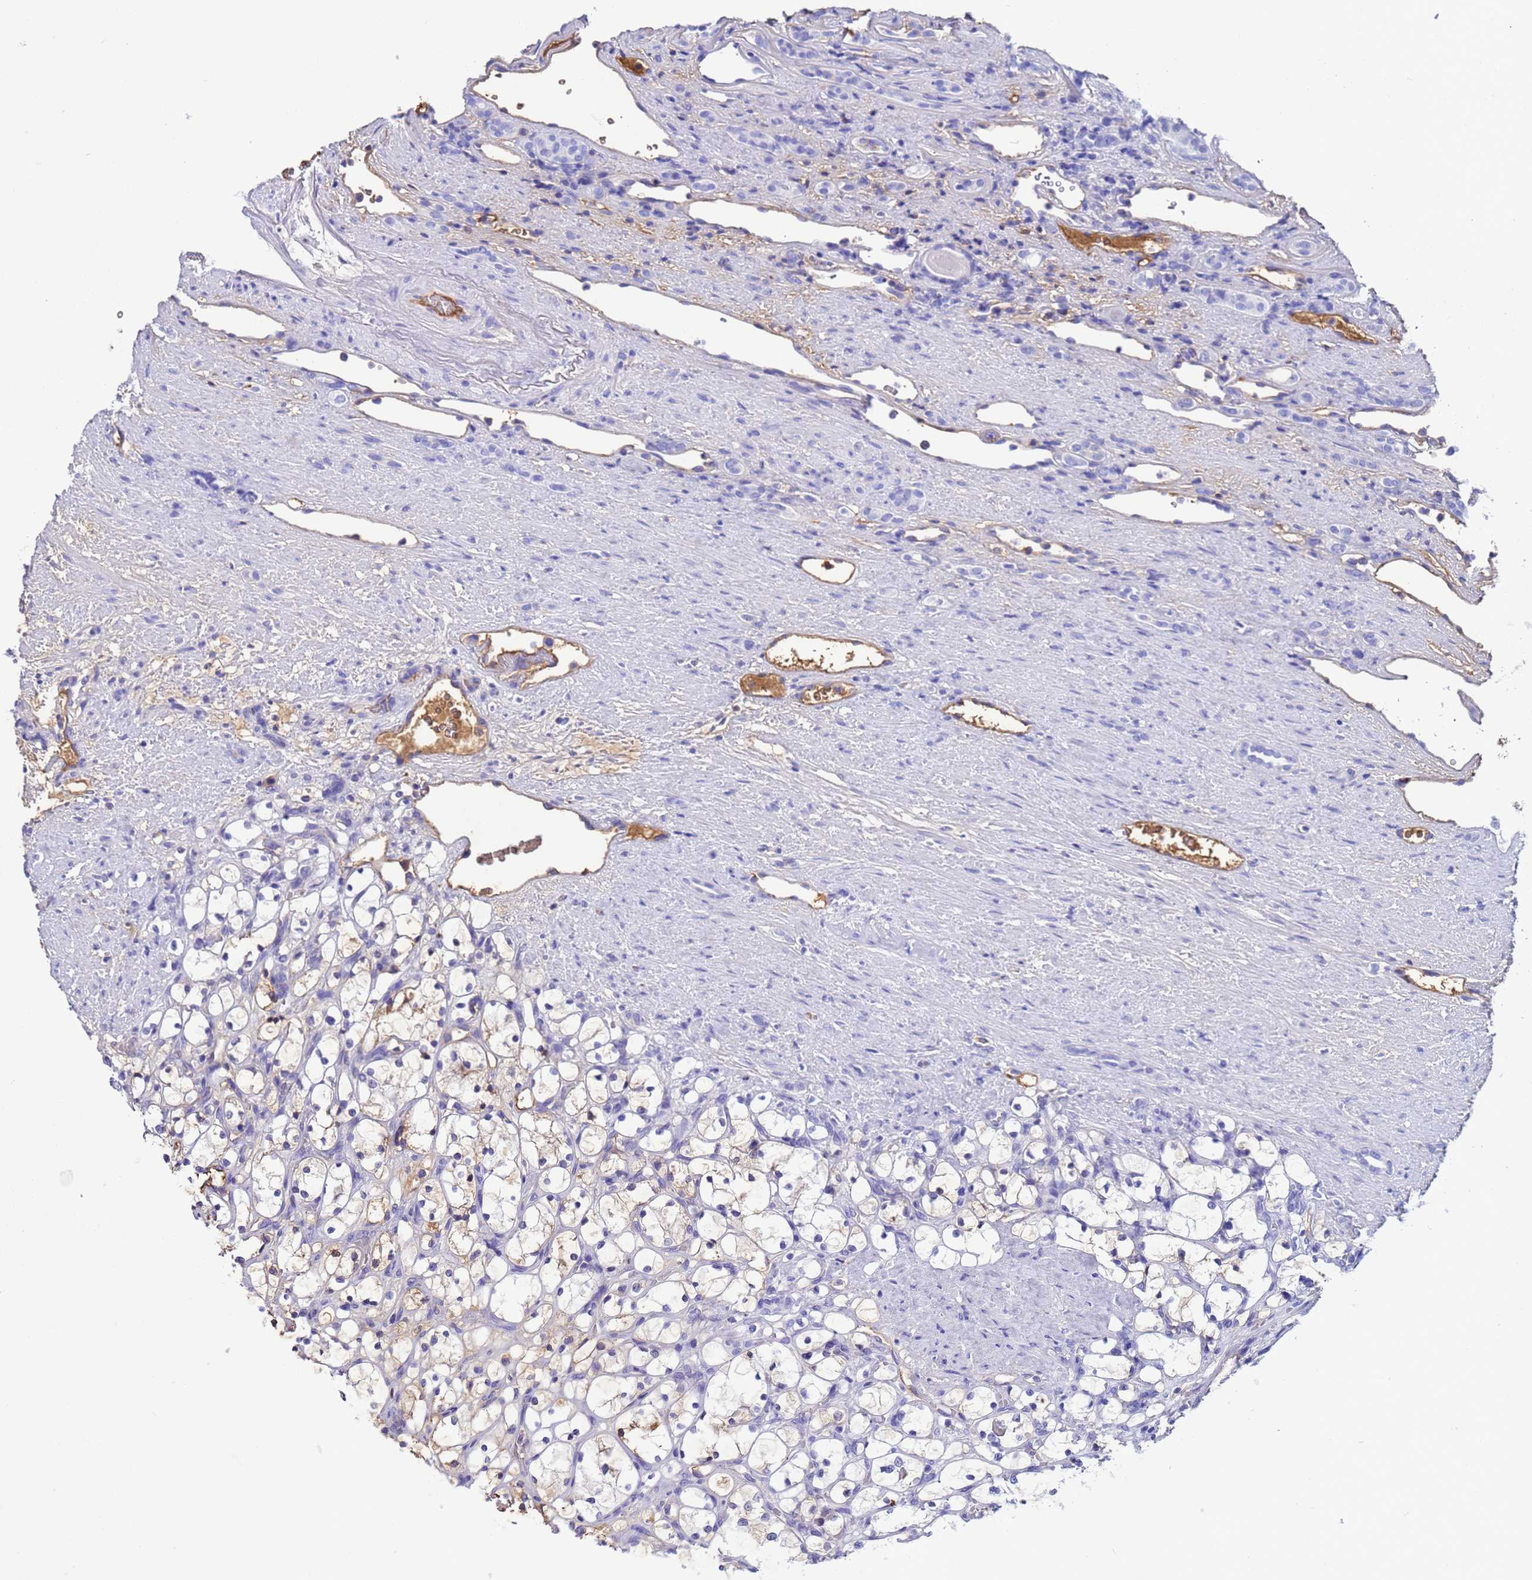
{"staining": {"intensity": "weak", "quantity": "<25%", "location": "cytoplasmic/membranous"}, "tissue": "renal cancer", "cell_type": "Tumor cells", "image_type": "cancer", "snomed": [{"axis": "morphology", "description": "Adenocarcinoma, NOS"}, {"axis": "topography", "description": "Kidney"}], "caption": "Protein analysis of renal adenocarcinoma displays no significant expression in tumor cells.", "gene": "H1-7", "patient": {"sex": "female", "age": 69}}